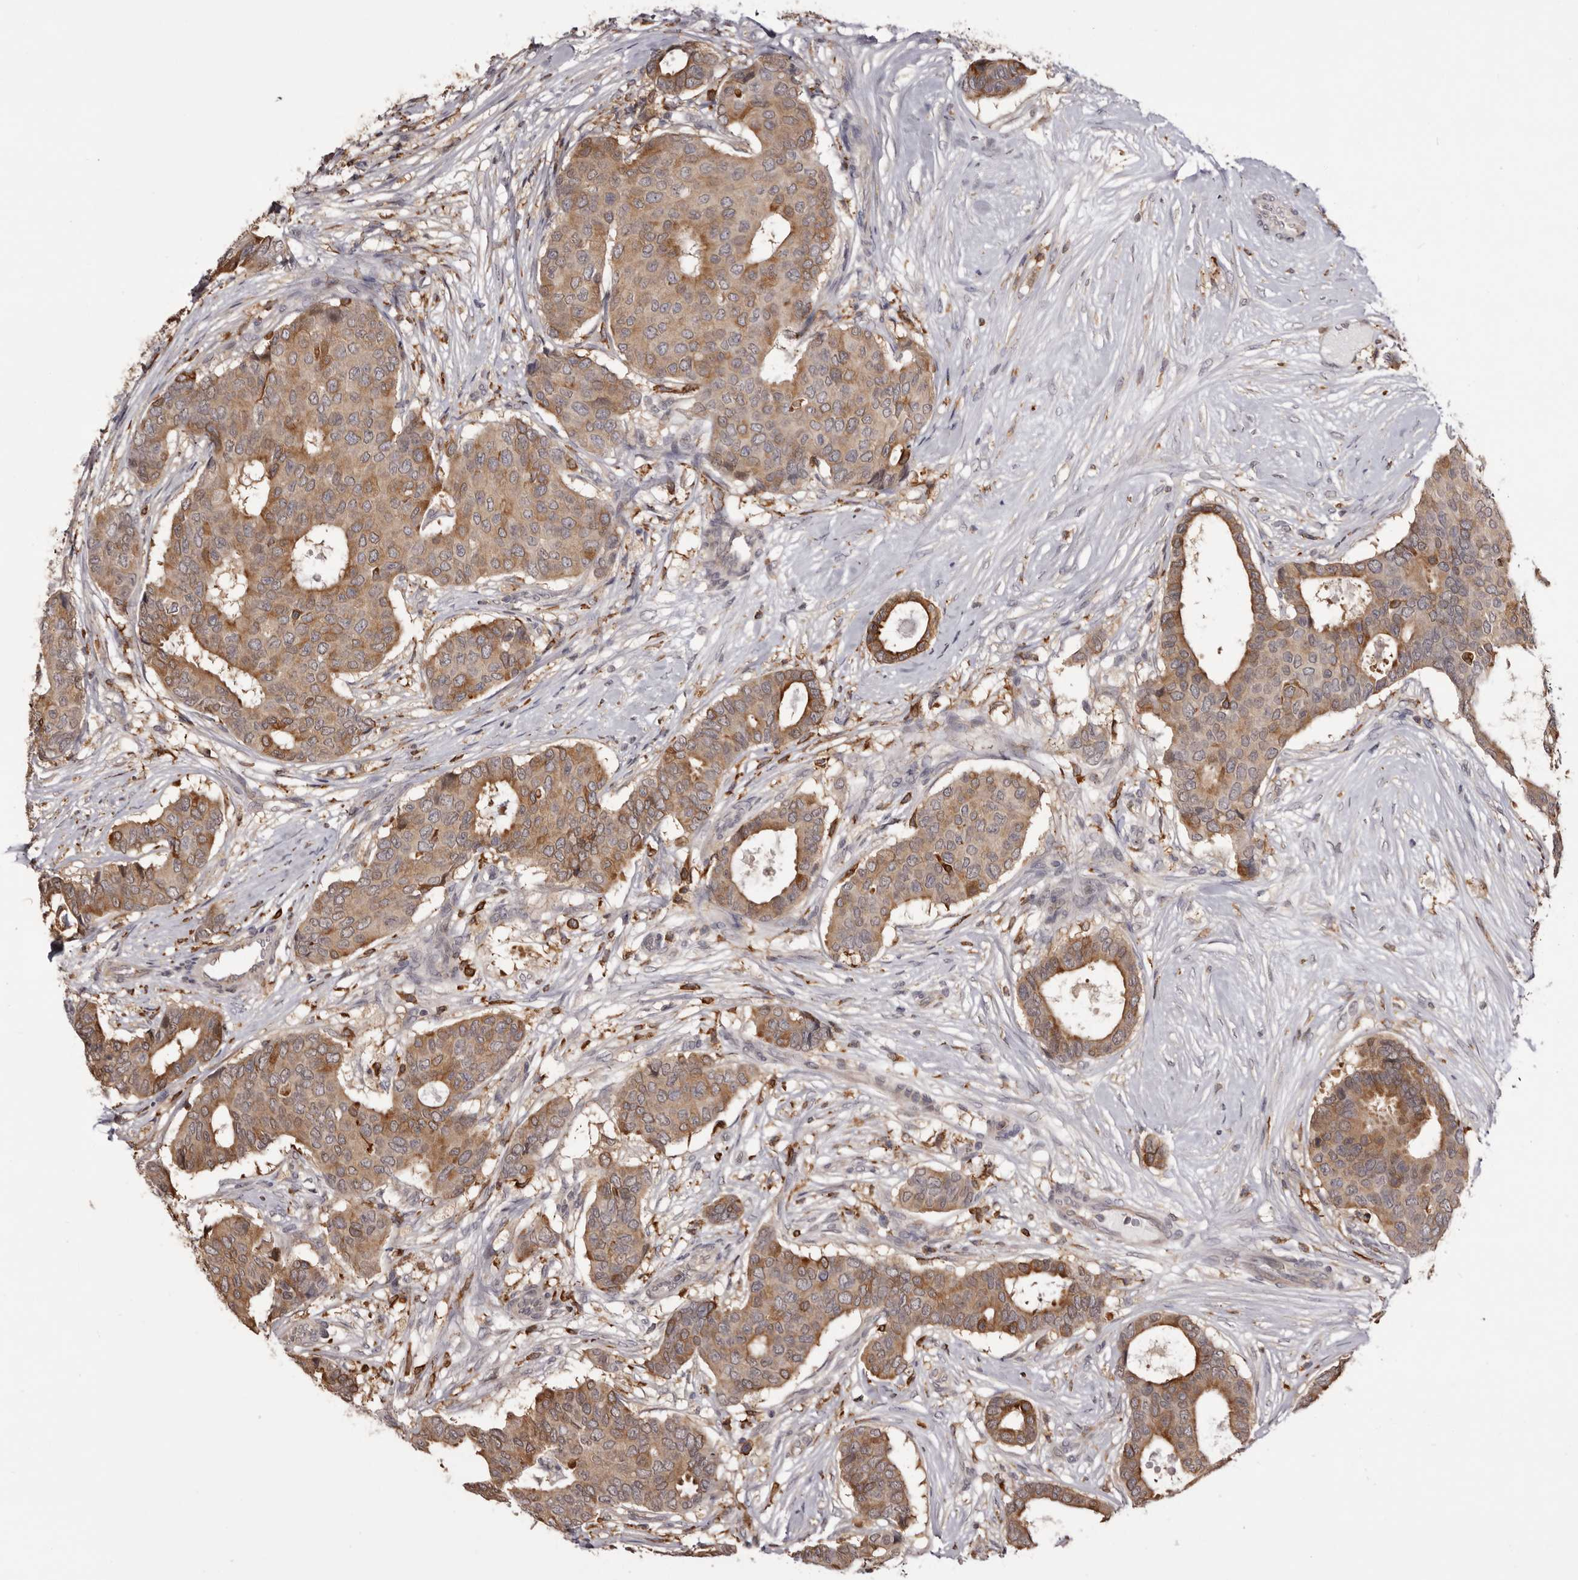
{"staining": {"intensity": "moderate", "quantity": ">75%", "location": "cytoplasmic/membranous"}, "tissue": "breast cancer", "cell_type": "Tumor cells", "image_type": "cancer", "snomed": [{"axis": "morphology", "description": "Duct carcinoma"}, {"axis": "topography", "description": "Breast"}], "caption": "A high-resolution histopathology image shows immunohistochemistry staining of breast invasive ductal carcinoma, which displays moderate cytoplasmic/membranous expression in about >75% of tumor cells.", "gene": "TNNI1", "patient": {"sex": "female", "age": 75}}